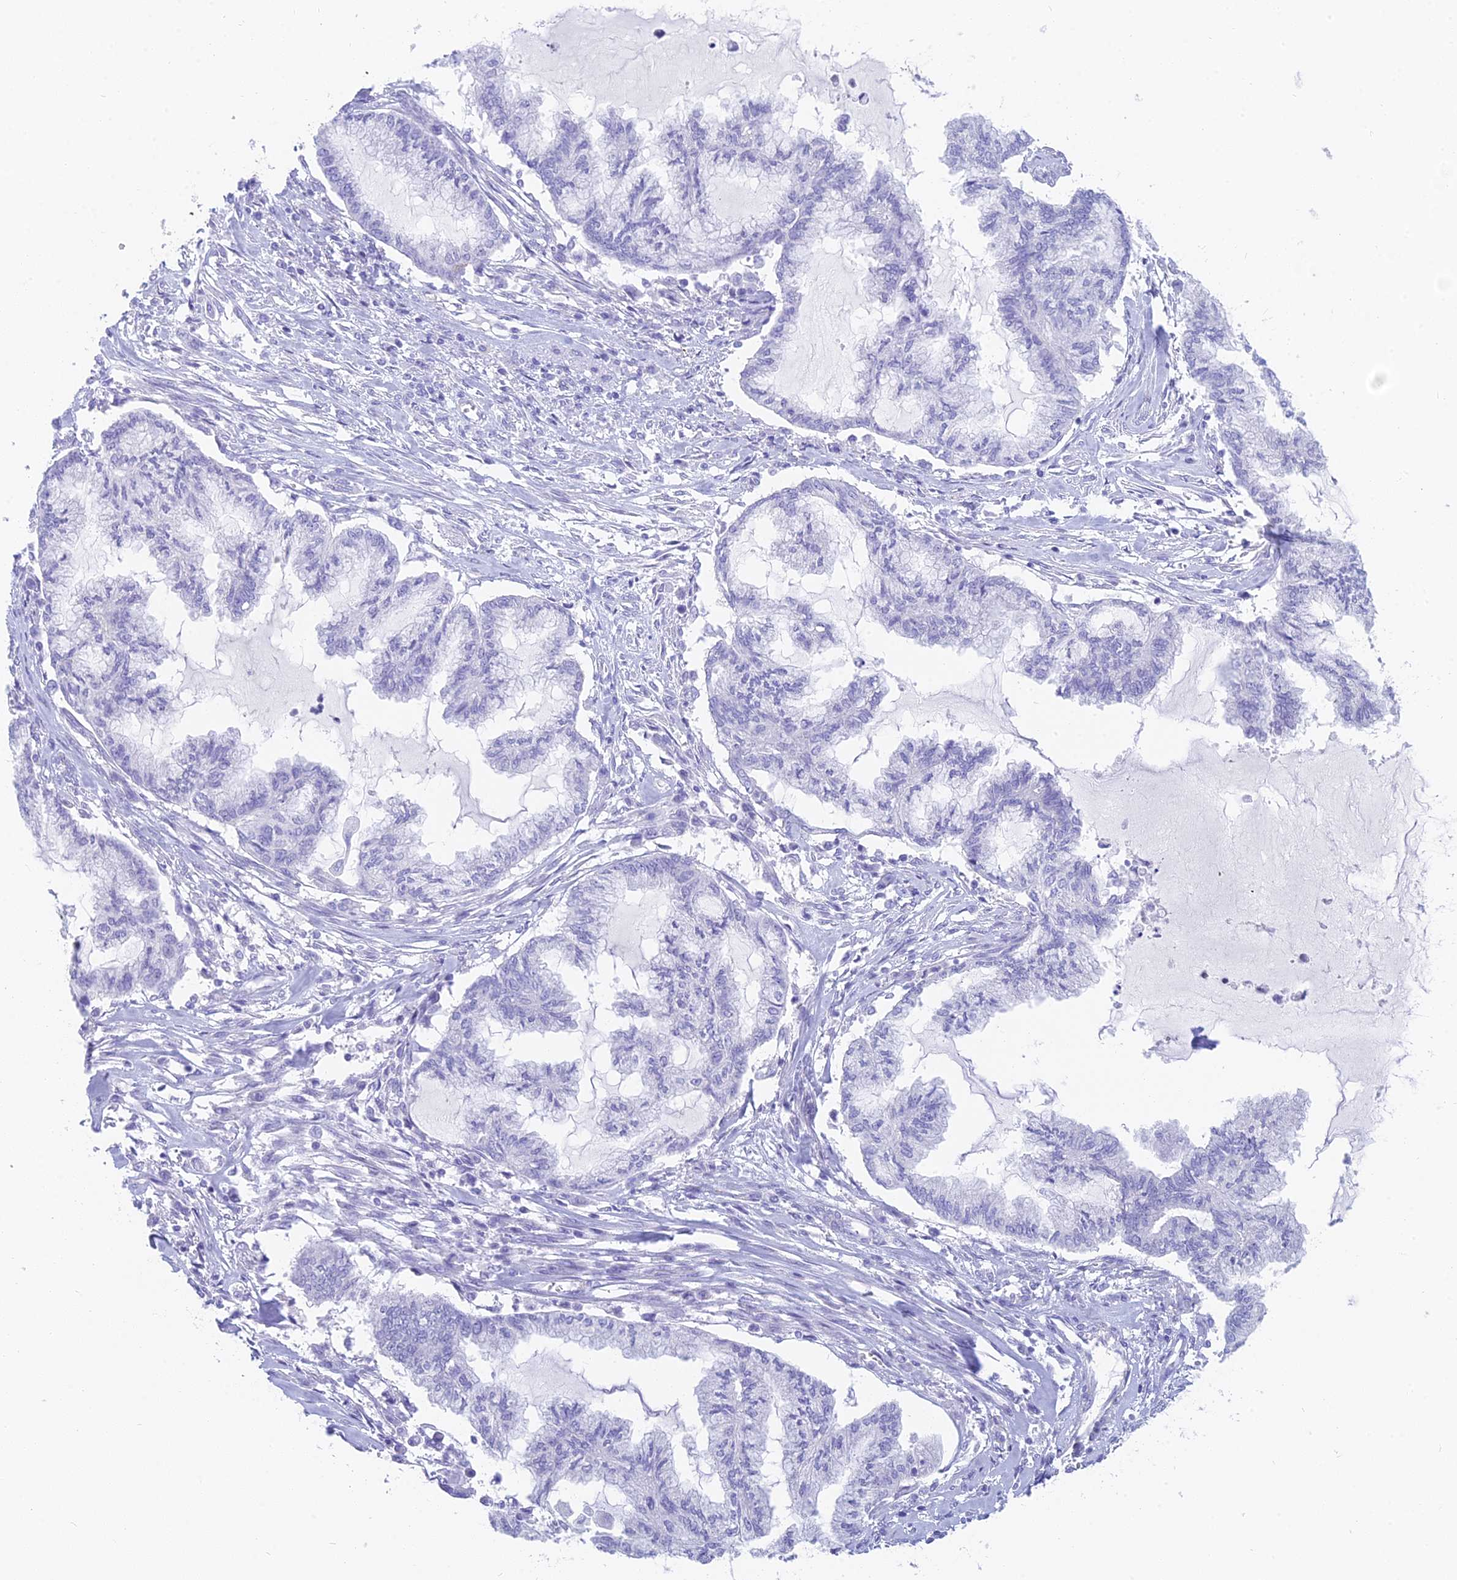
{"staining": {"intensity": "negative", "quantity": "none", "location": "none"}, "tissue": "endometrial cancer", "cell_type": "Tumor cells", "image_type": "cancer", "snomed": [{"axis": "morphology", "description": "Adenocarcinoma, NOS"}, {"axis": "topography", "description": "Endometrium"}], "caption": "This is an IHC image of human endometrial adenocarcinoma. There is no expression in tumor cells.", "gene": "SLC36A2", "patient": {"sex": "female", "age": 86}}